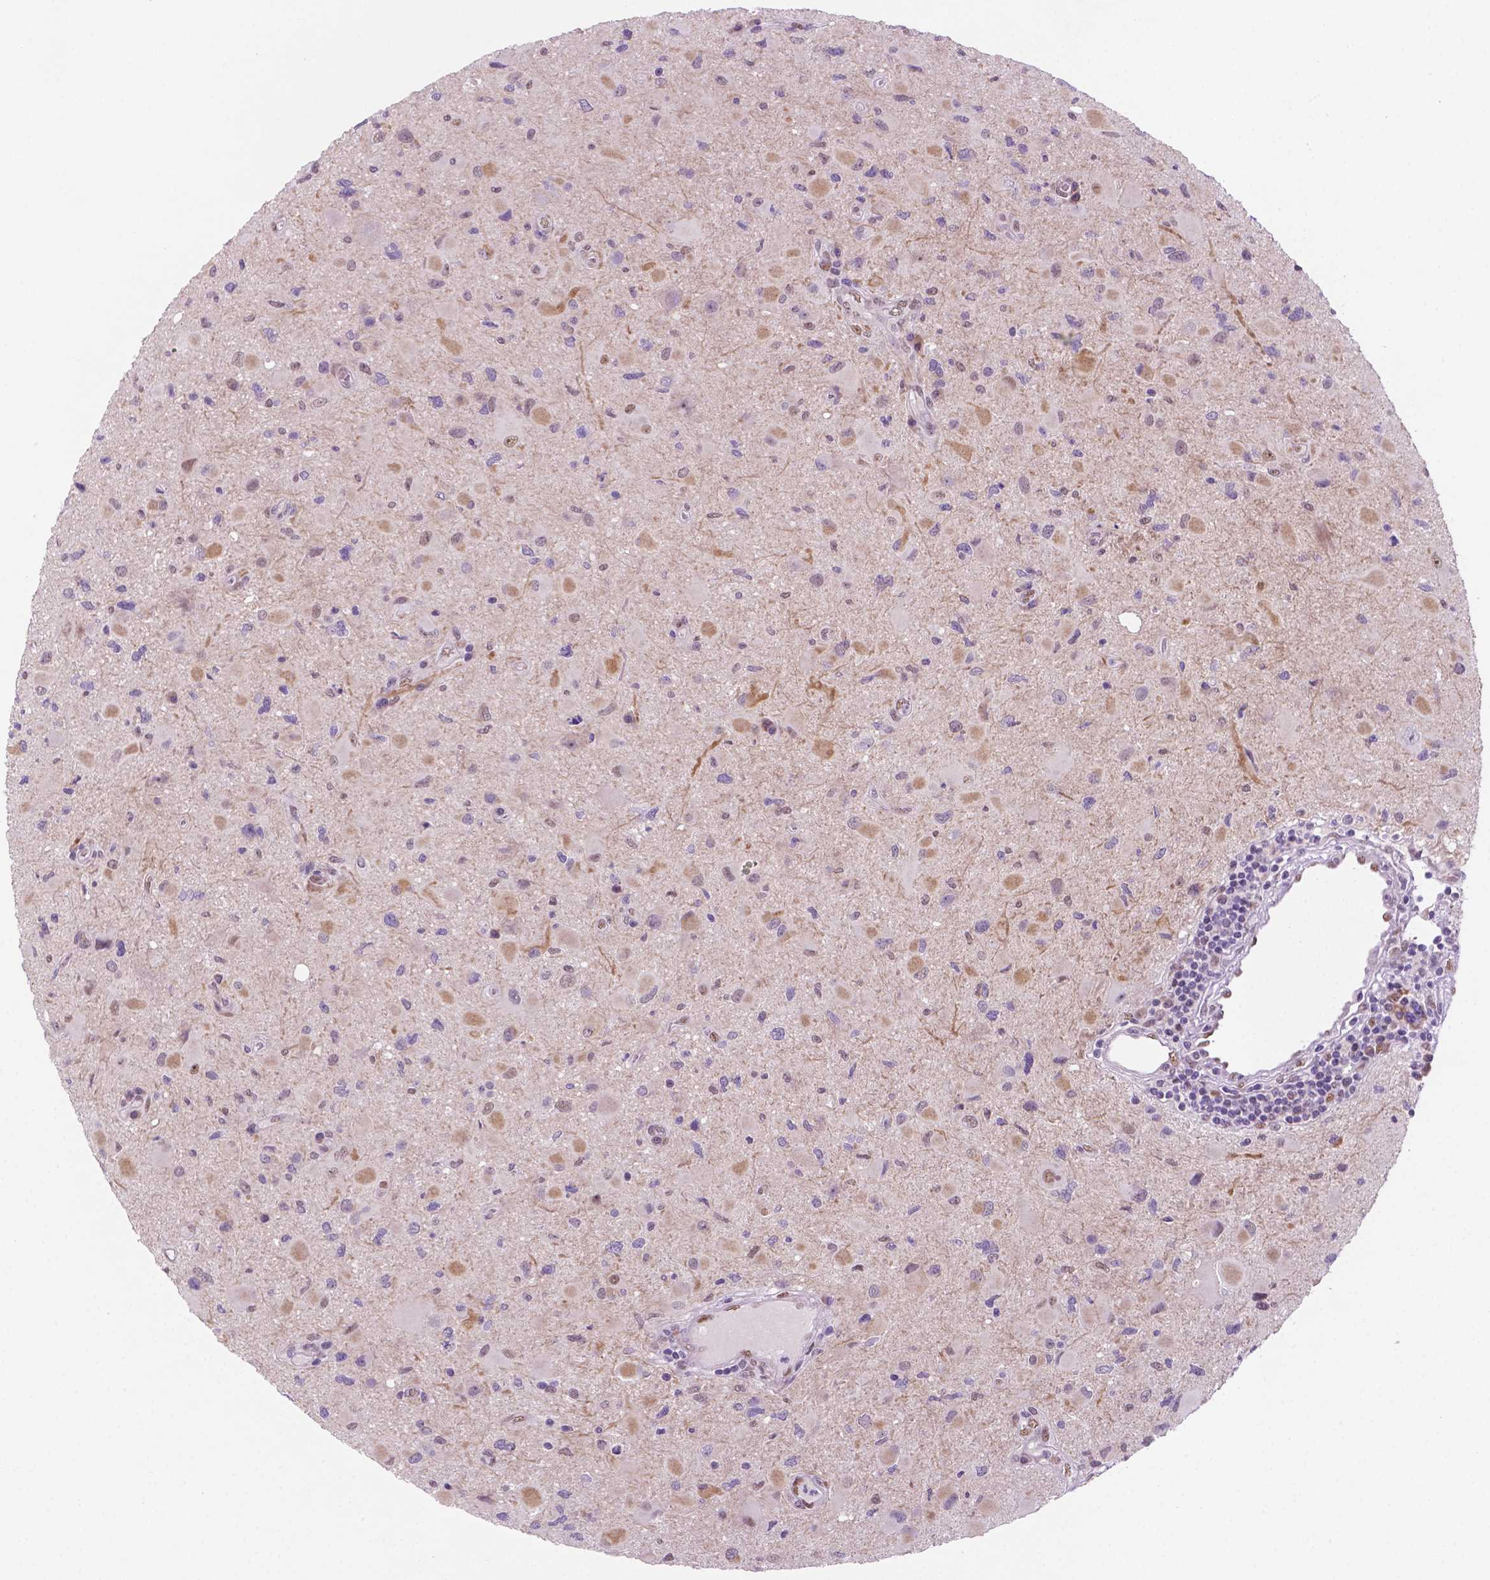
{"staining": {"intensity": "negative", "quantity": "none", "location": "none"}, "tissue": "glioma", "cell_type": "Tumor cells", "image_type": "cancer", "snomed": [{"axis": "morphology", "description": "Glioma, malignant, Low grade"}, {"axis": "topography", "description": "Brain"}], "caption": "The immunohistochemistry histopathology image has no significant staining in tumor cells of glioma tissue.", "gene": "C18orf21", "patient": {"sex": "female", "age": 32}}